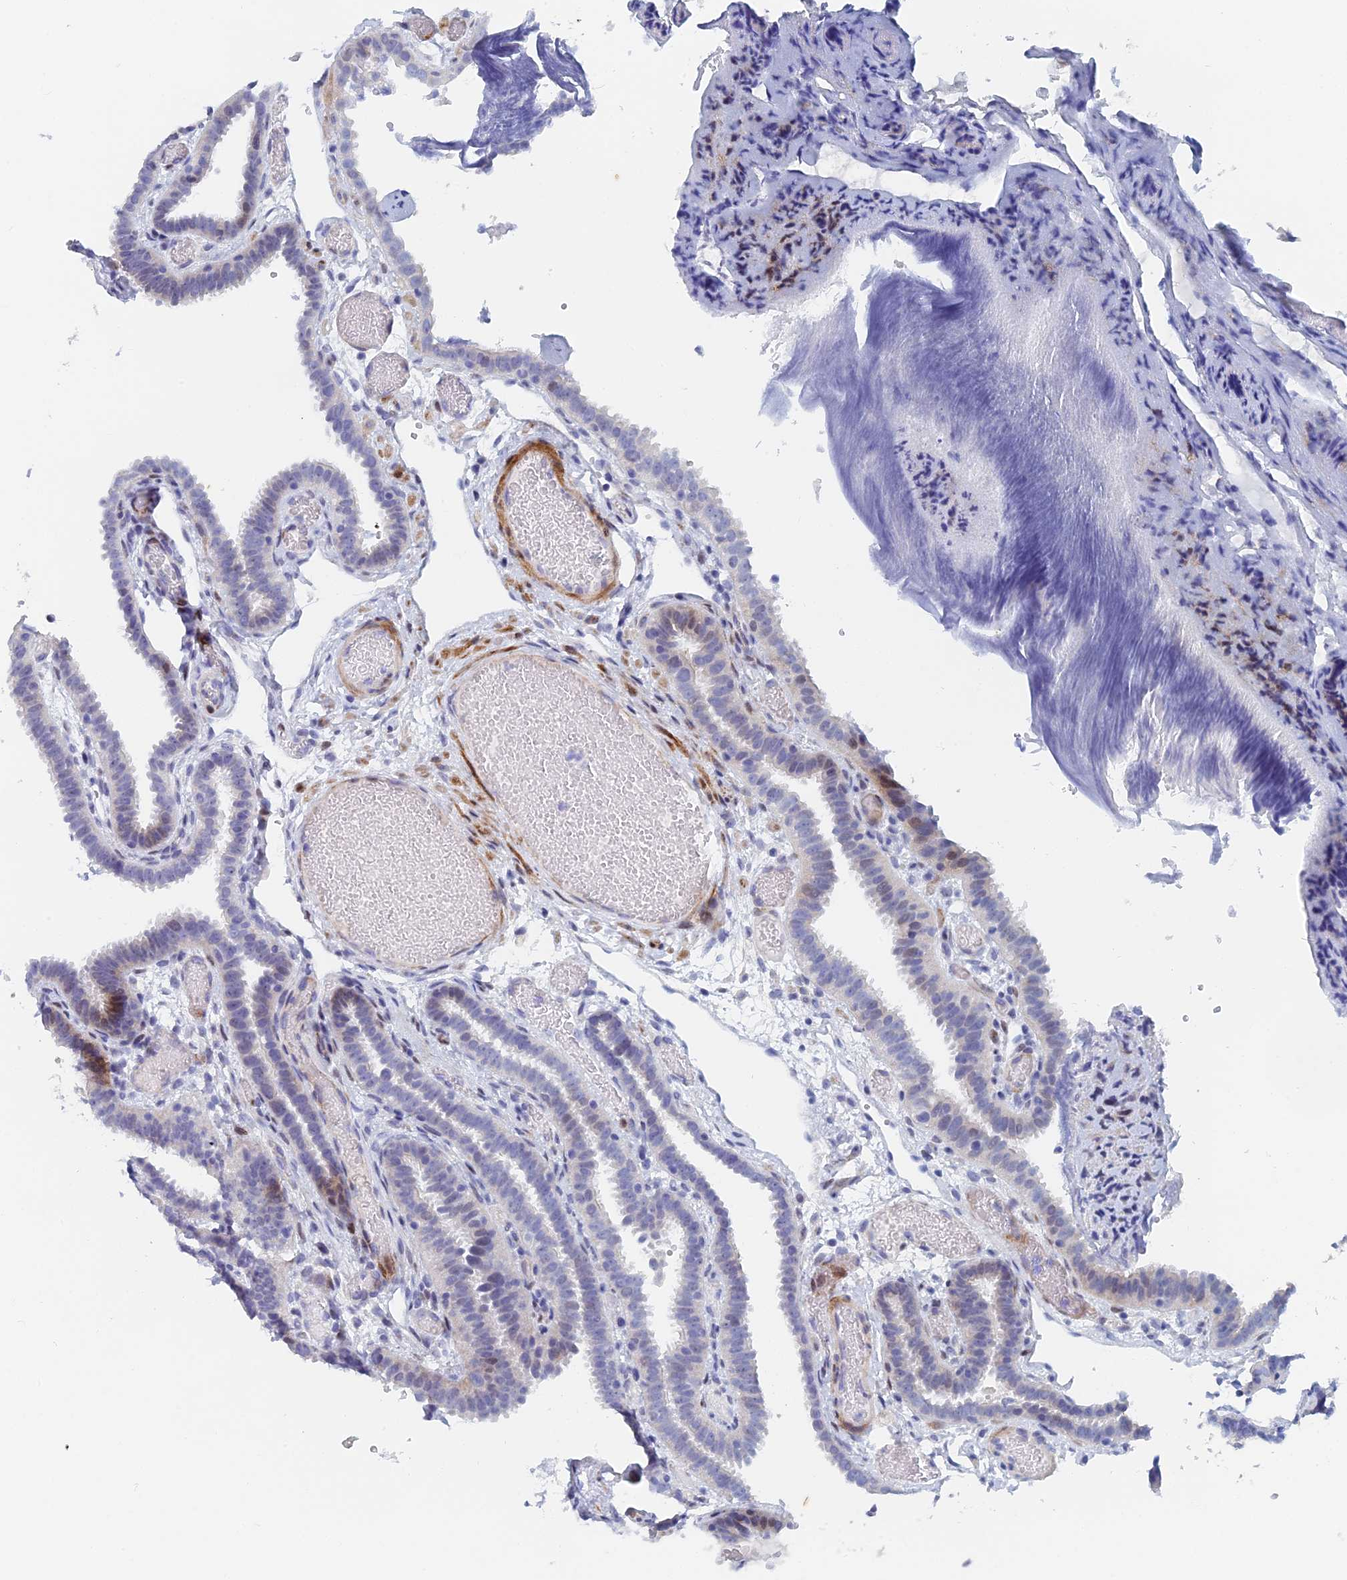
{"staining": {"intensity": "moderate", "quantity": "<25%", "location": "nuclear"}, "tissue": "fallopian tube", "cell_type": "Glandular cells", "image_type": "normal", "snomed": [{"axis": "morphology", "description": "Normal tissue, NOS"}, {"axis": "topography", "description": "Fallopian tube"}], "caption": "IHC staining of benign fallopian tube, which reveals low levels of moderate nuclear expression in approximately <25% of glandular cells indicating moderate nuclear protein staining. The staining was performed using DAB (brown) for protein detection and nuclei were counterstained in hematoxylin (blue).", "gene": "DRGX", "patient": {"sex": "female", "age": 37}}